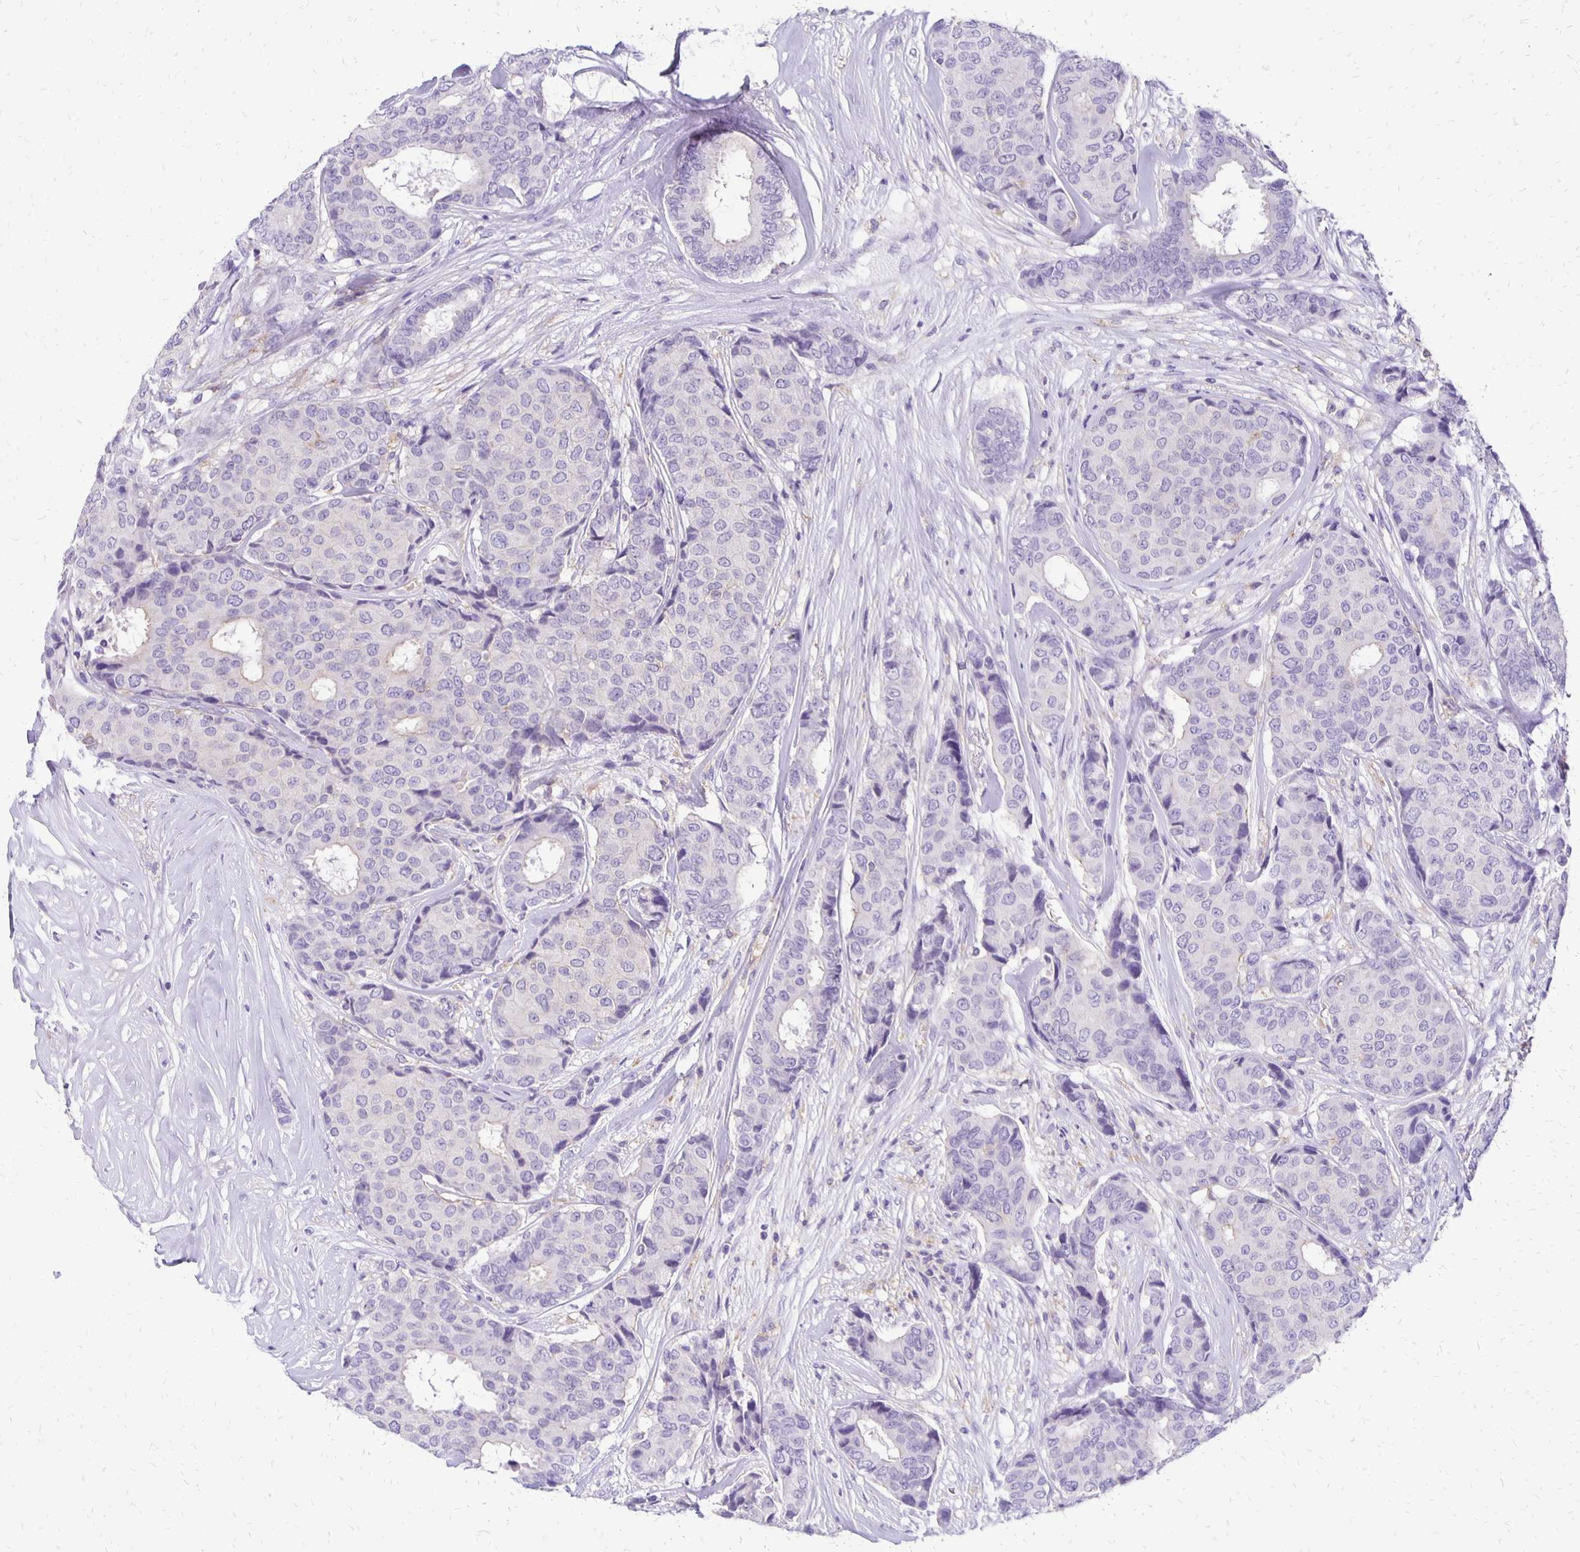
{"staining": {"intensity": "negative", "quantity": "none", "location": "none"}, "tissue": "breast cancer", "cell_type": "Tumor cells", "image_type": "cancer", "snomed": [{"axis": "morphology", "description": "Duct carcinoma"}, {"axis": "topography", "description": "Breast"}], "caption": "Immunohistochemistry photomicrograph of neoplastic tissue: breast cancer (intraductal carcinoma) stained with DAB (3,3'-diaminobenzidine) reveals no significant protein staining in tumor cells.", "gene": "ANKRD45", "patient": {"sex": "female", "age": 75}}